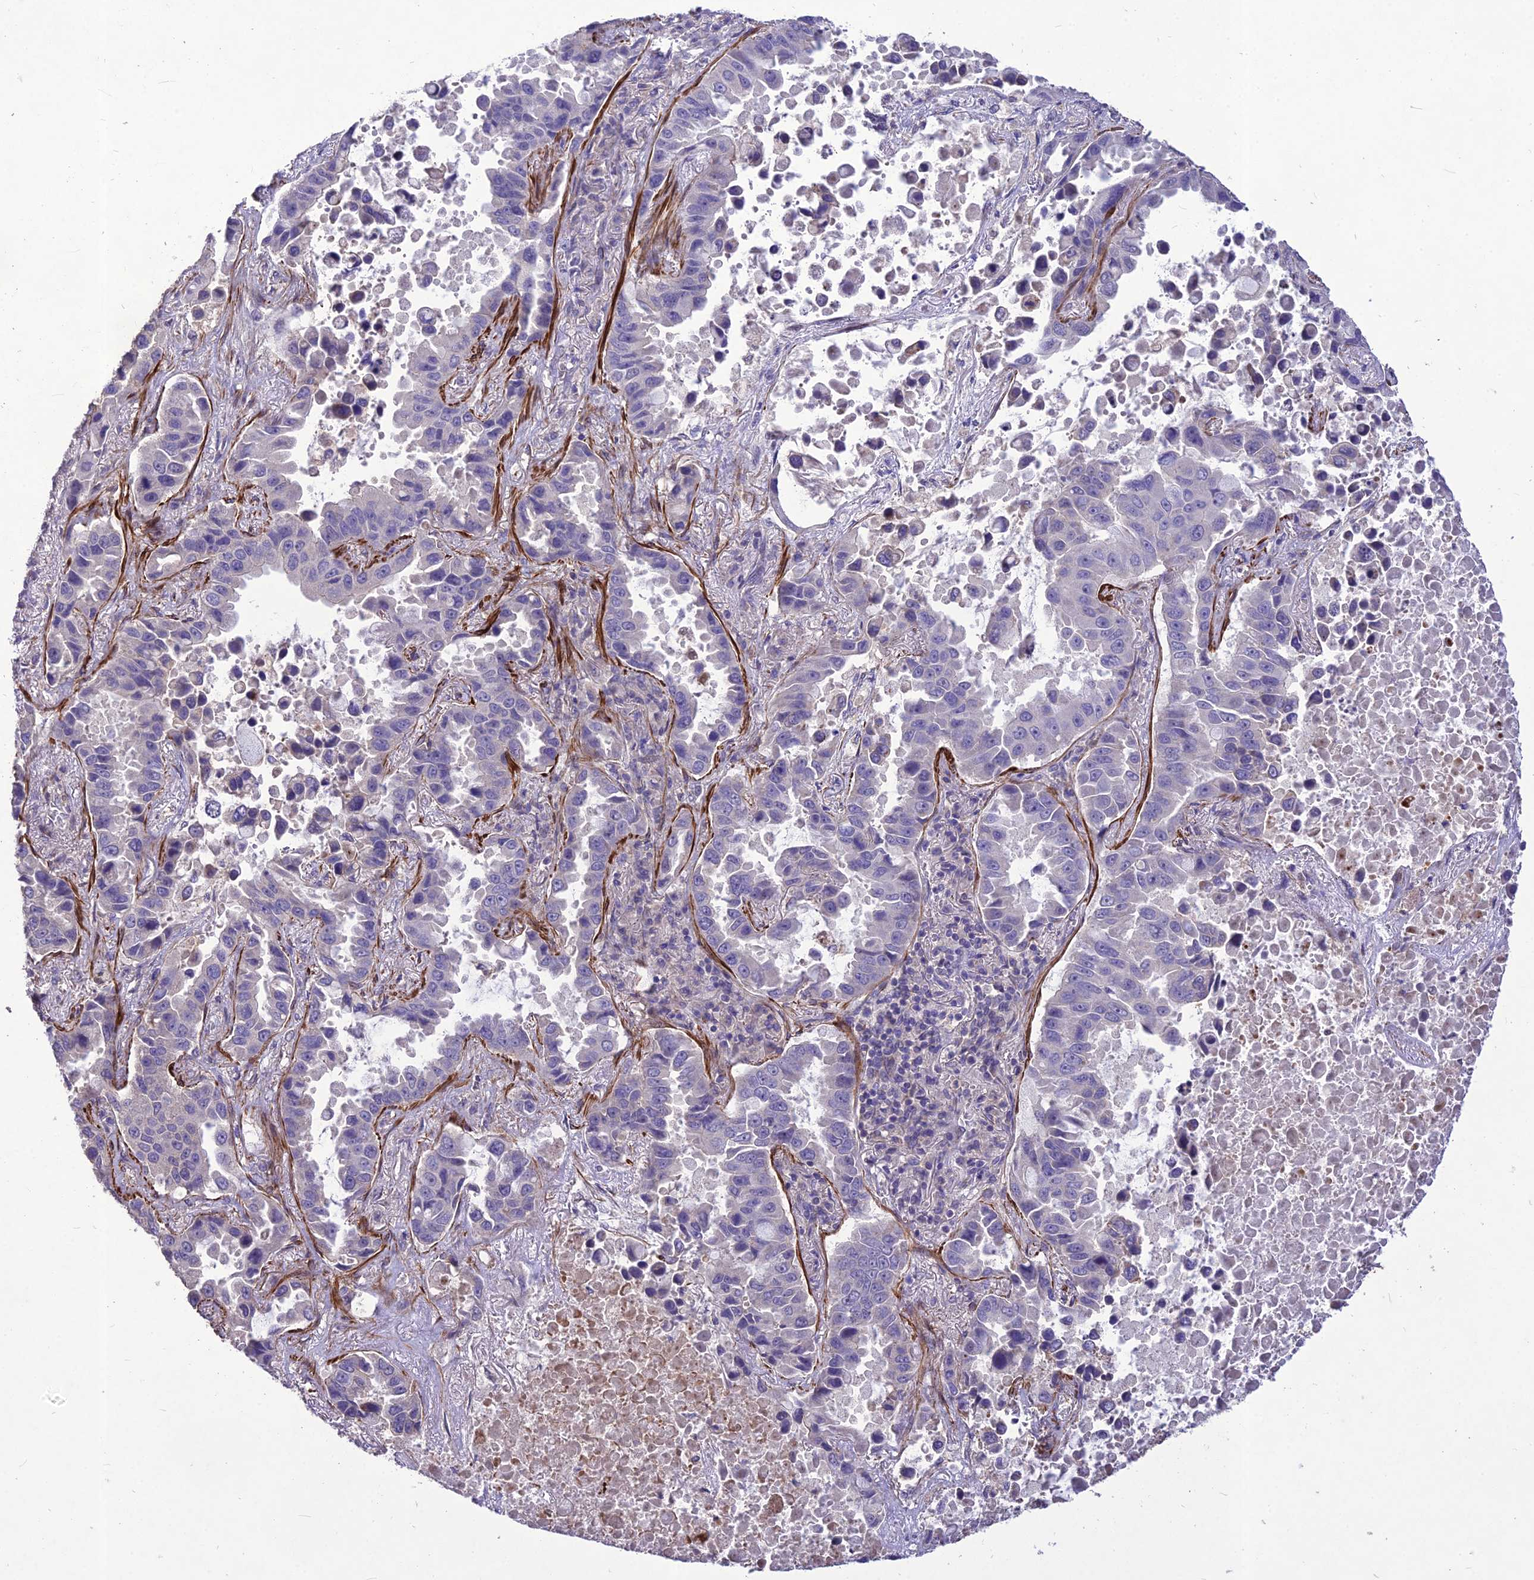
{"staining": {"intensity": "negative", "quantity": "none", "location": "none"}, "tissue": "lung cancer", "cell_type": "Tumor cells", "image_type": "cancer", "snomed": [{"axis": "morphology", "description": "Adenocarcinoma, NOS"}, {"axis": "topography", "description": "Lung"}], "caption": "IHC image of neoplastic tissue: human adenocarcinoma (lung) stained with DAB displays no significant protein staining in tumor cells. (Stains: DAB (3,3'-diaminobenzidine) immunohistochemistry (IHC) with hematoxylin counter stain, Microscopy: brightfield microscopy at high magnification).", "gene": "CLUH", "patient": {"sex": "male", "age": 64}}